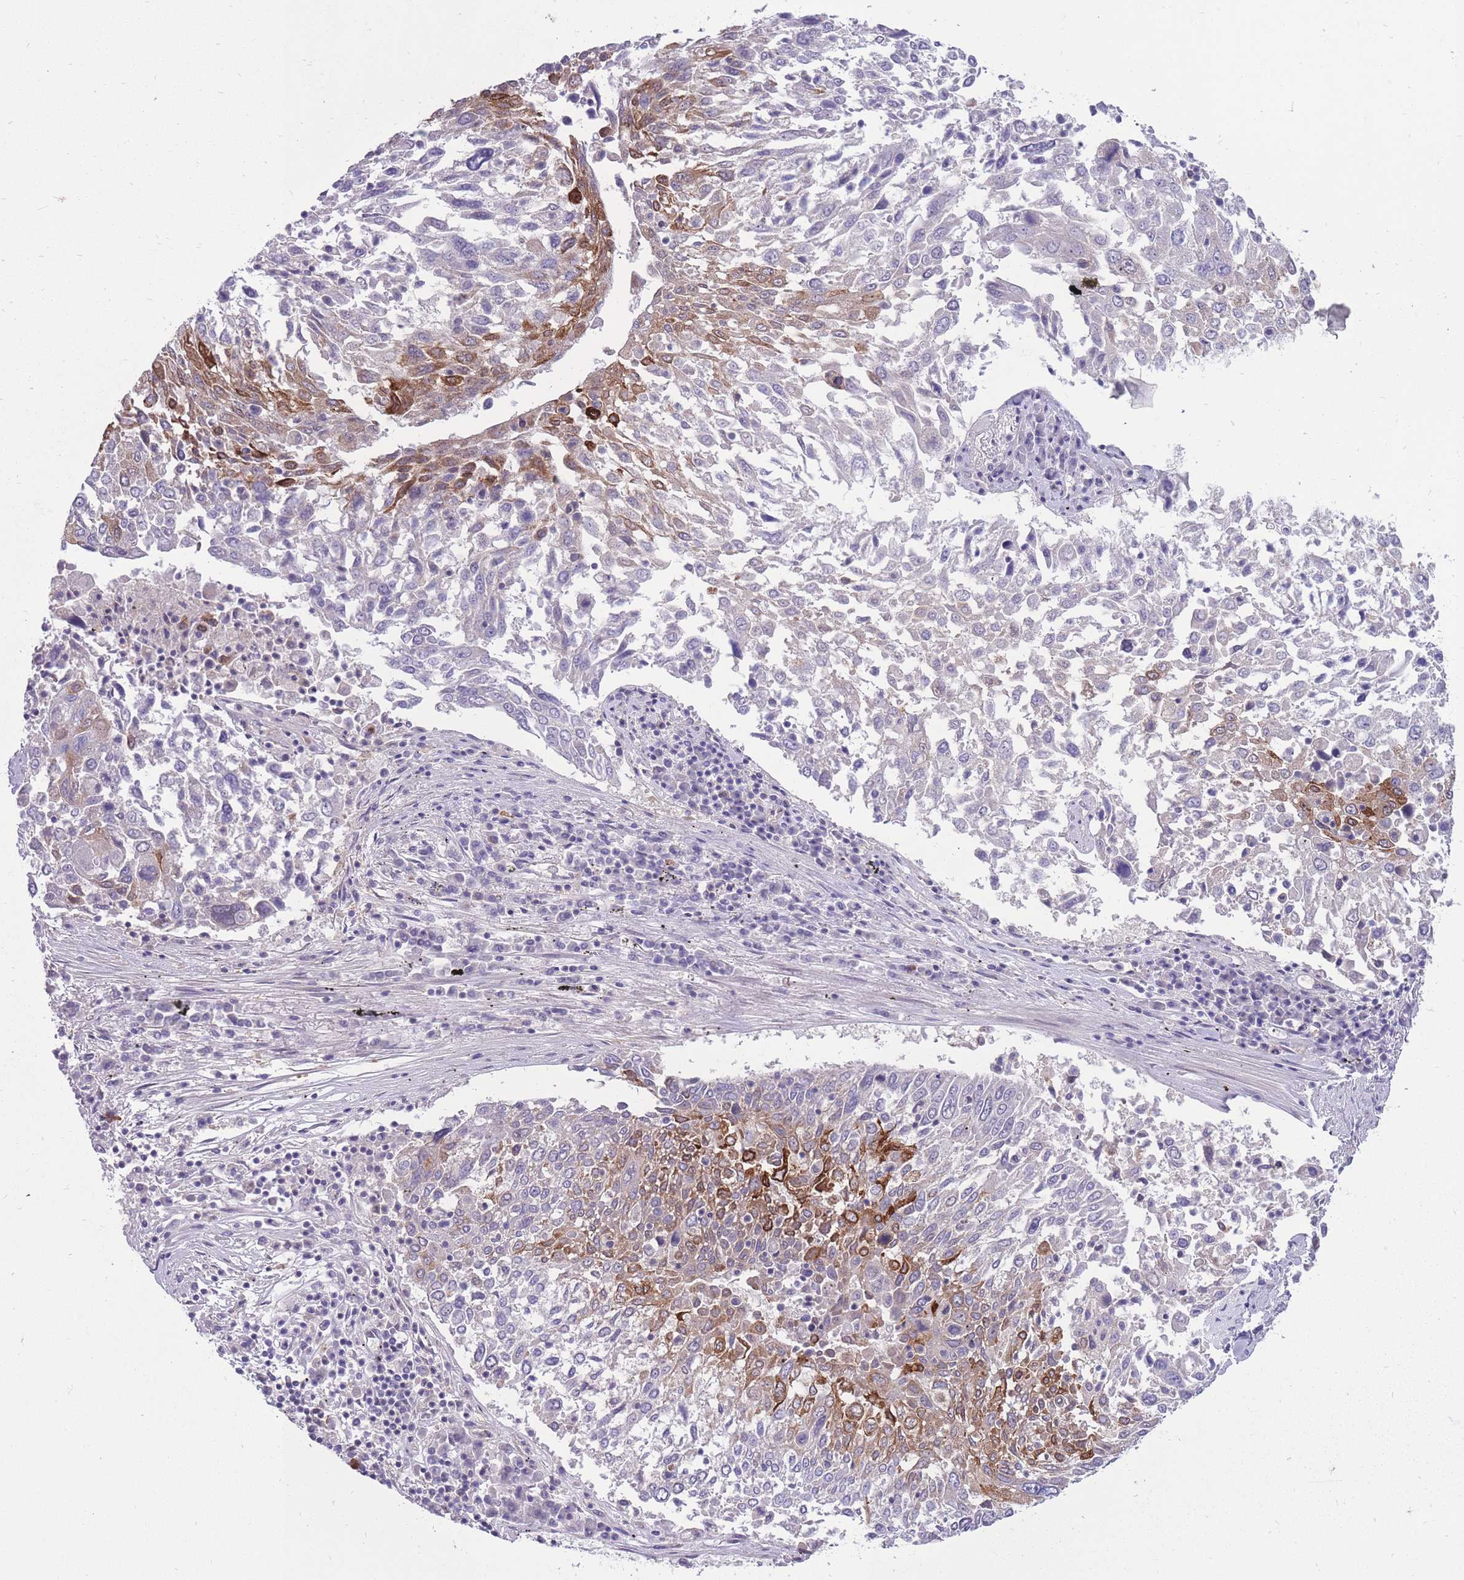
{"staining": {"intensity": "strong", "quantity": "<25%", "location": "cytoplasmic/membranous"}, "tissue": "lung cancer", "cell_type": "Tumor cells", "image_type": "cancer", "snomed": [{"axis": "morphology", "description": "Squamous cell carcinoma, NOS"}, {"axis": "topography", "description": "Lung"}], "caption": "The photomicrograph demonstrates staining of lung cancer (squamous cell carcinoma), revealing strong cytoplasmic/membranous protein staining (brown color) within tumor cells. (Brightfield microscopy of DAB IHC at high magnification).", "gene": "RGS11", "patient": {"sex": "male", "age": 65}}